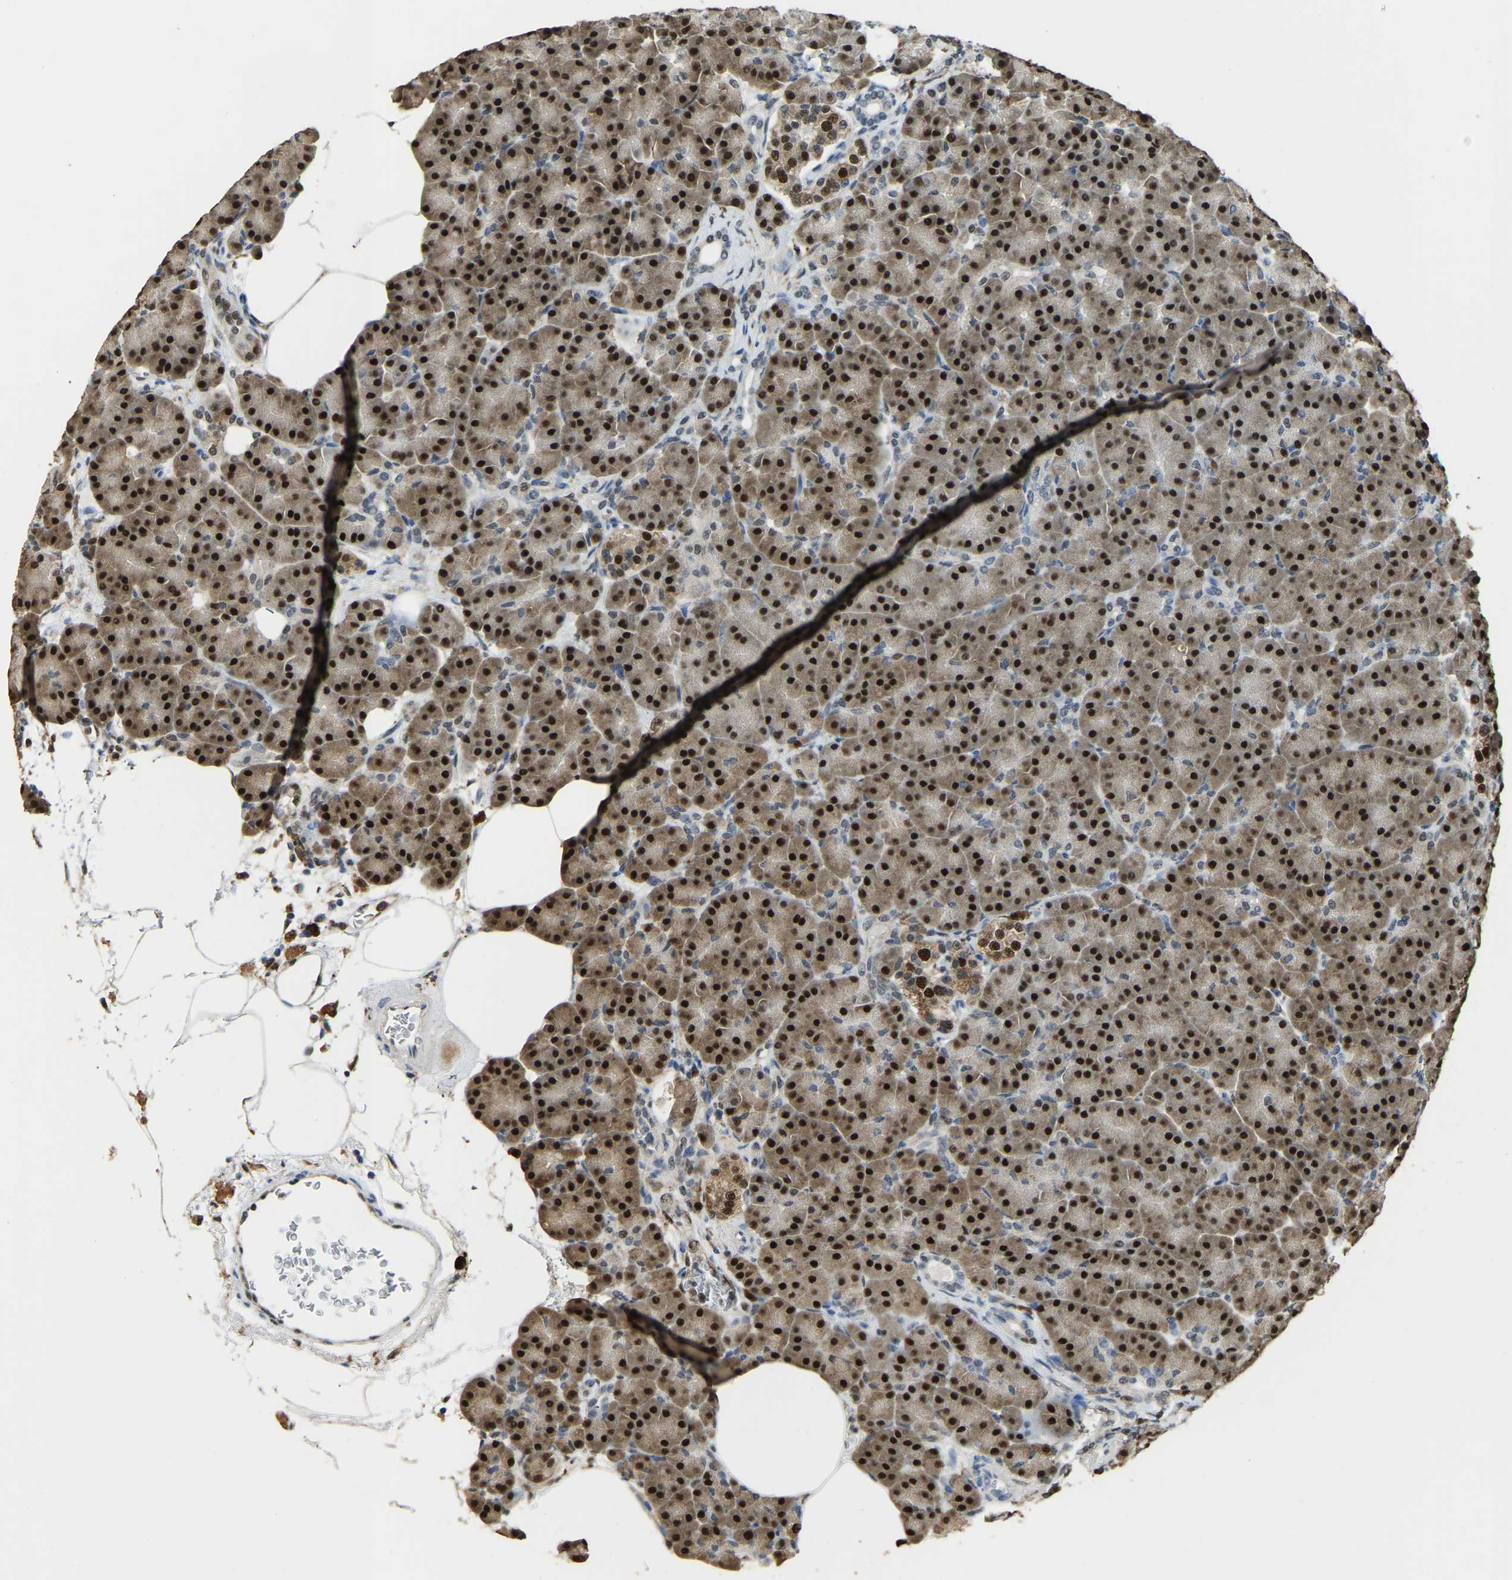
{"staining": {"intensity": "strong", "quantity": ">75%", "location": "cytoplasmic/membranous,nuclear"}, "tissue": "pancreas", "cell_type": "Exocrine glandular cells", "image_type": "normal", "snomed": [{"axis": "morphology", "description": "Normal tissue, NOS"}, {"axis": "topography", "description": "Pancreas"}], "caption": "An immunohistochemistry histopathology image of normal tissue is shown. Protein staining in brown labels strong cytoplasmic/membranous,nuclear positivity in pancreas within exocrine glandular cells.", "gene": "NANS", "patient": {"sex": "female", "age": 70}}